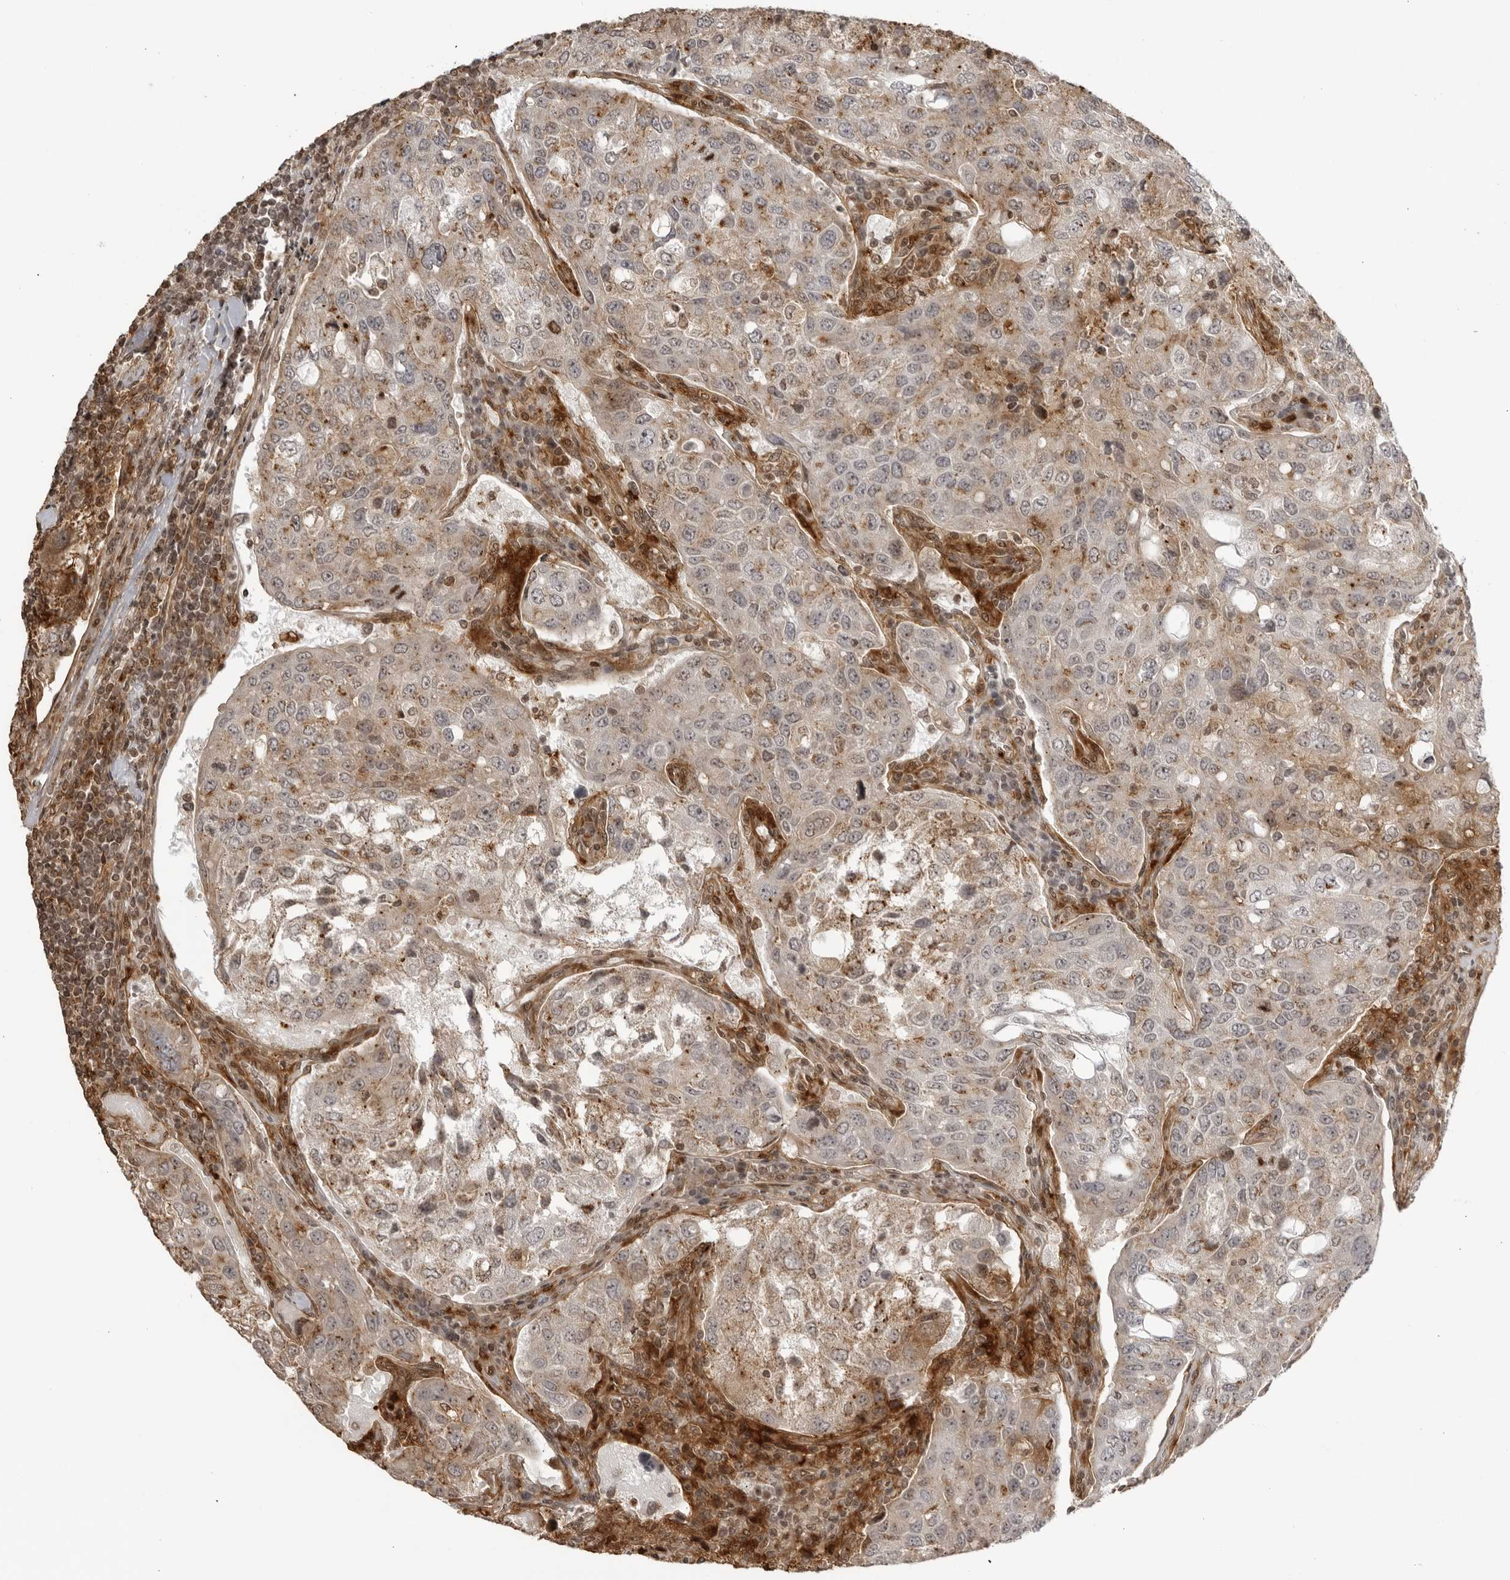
{"staining": {"intensity": "weak", "quantity": ">75%", "location": "cytoplasmic/membranous"}, "tissue": "urothelial cancer", "cell_type": "Tumor cells", "image_type": "cancer", "snomed": [{"axis": "morphology", "description": "Urothelial carcinoma, High grade"}, {"axis": "topography", "description": "Lymph node"}, {"axis": "topography", "description": "Urinary bladder"}], "caption": "Immunohistochemical staining of human urothelial cancer exhibits low levels of weak cytoplasmic/membranous expression in about >75% of tumor cells.", "gene": "TCF21", "patient": {"sex": "male", "age": 51}}